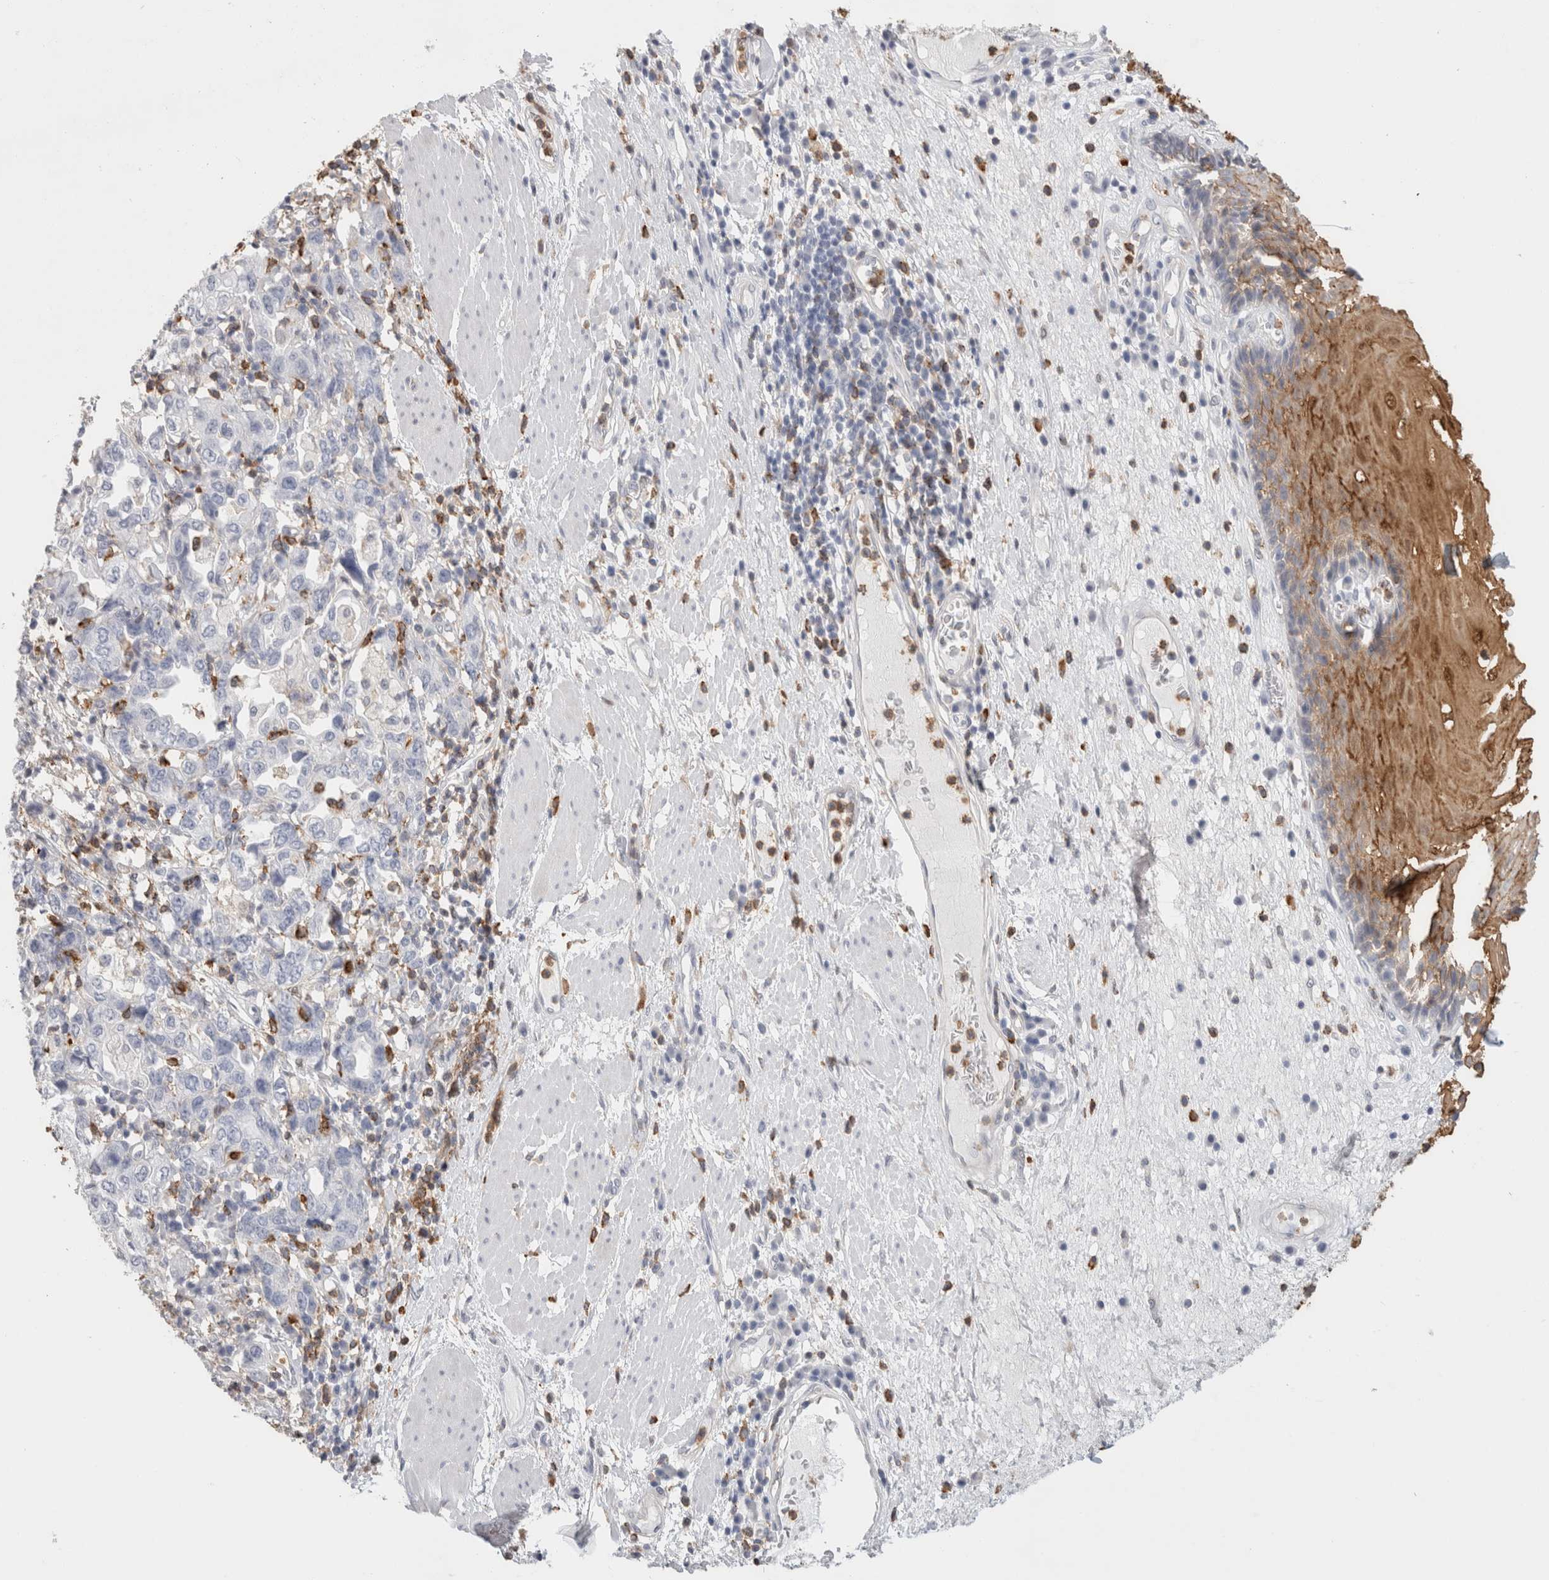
{"staining": {"intensity": "moderate", "quantity": ">75%", "location": "cytoplasmic/membranous,nuclear"}, "tissue": "esophagus", "cell_type": "Squamous epithelial cells", "image_type": "normal", "snomed": [{"axis": "morphology", "description": "Normal tissue, NOS"}, {"axis": "morphology", "description": "Adenocarcinoma, NOS"}, {"axis": "topography", "description": "Esophagus"}], "caption": "Esophagus stained with DAB (3,3'-diaminobenzidine) immunohistochemistry shows medium levels of moderate cytoplasmic/membranous,nuclear staining in about >75% of squamous epithelial cells.", "gene": "P2RY2", "patient": {"sex": "male", "age": 62}}